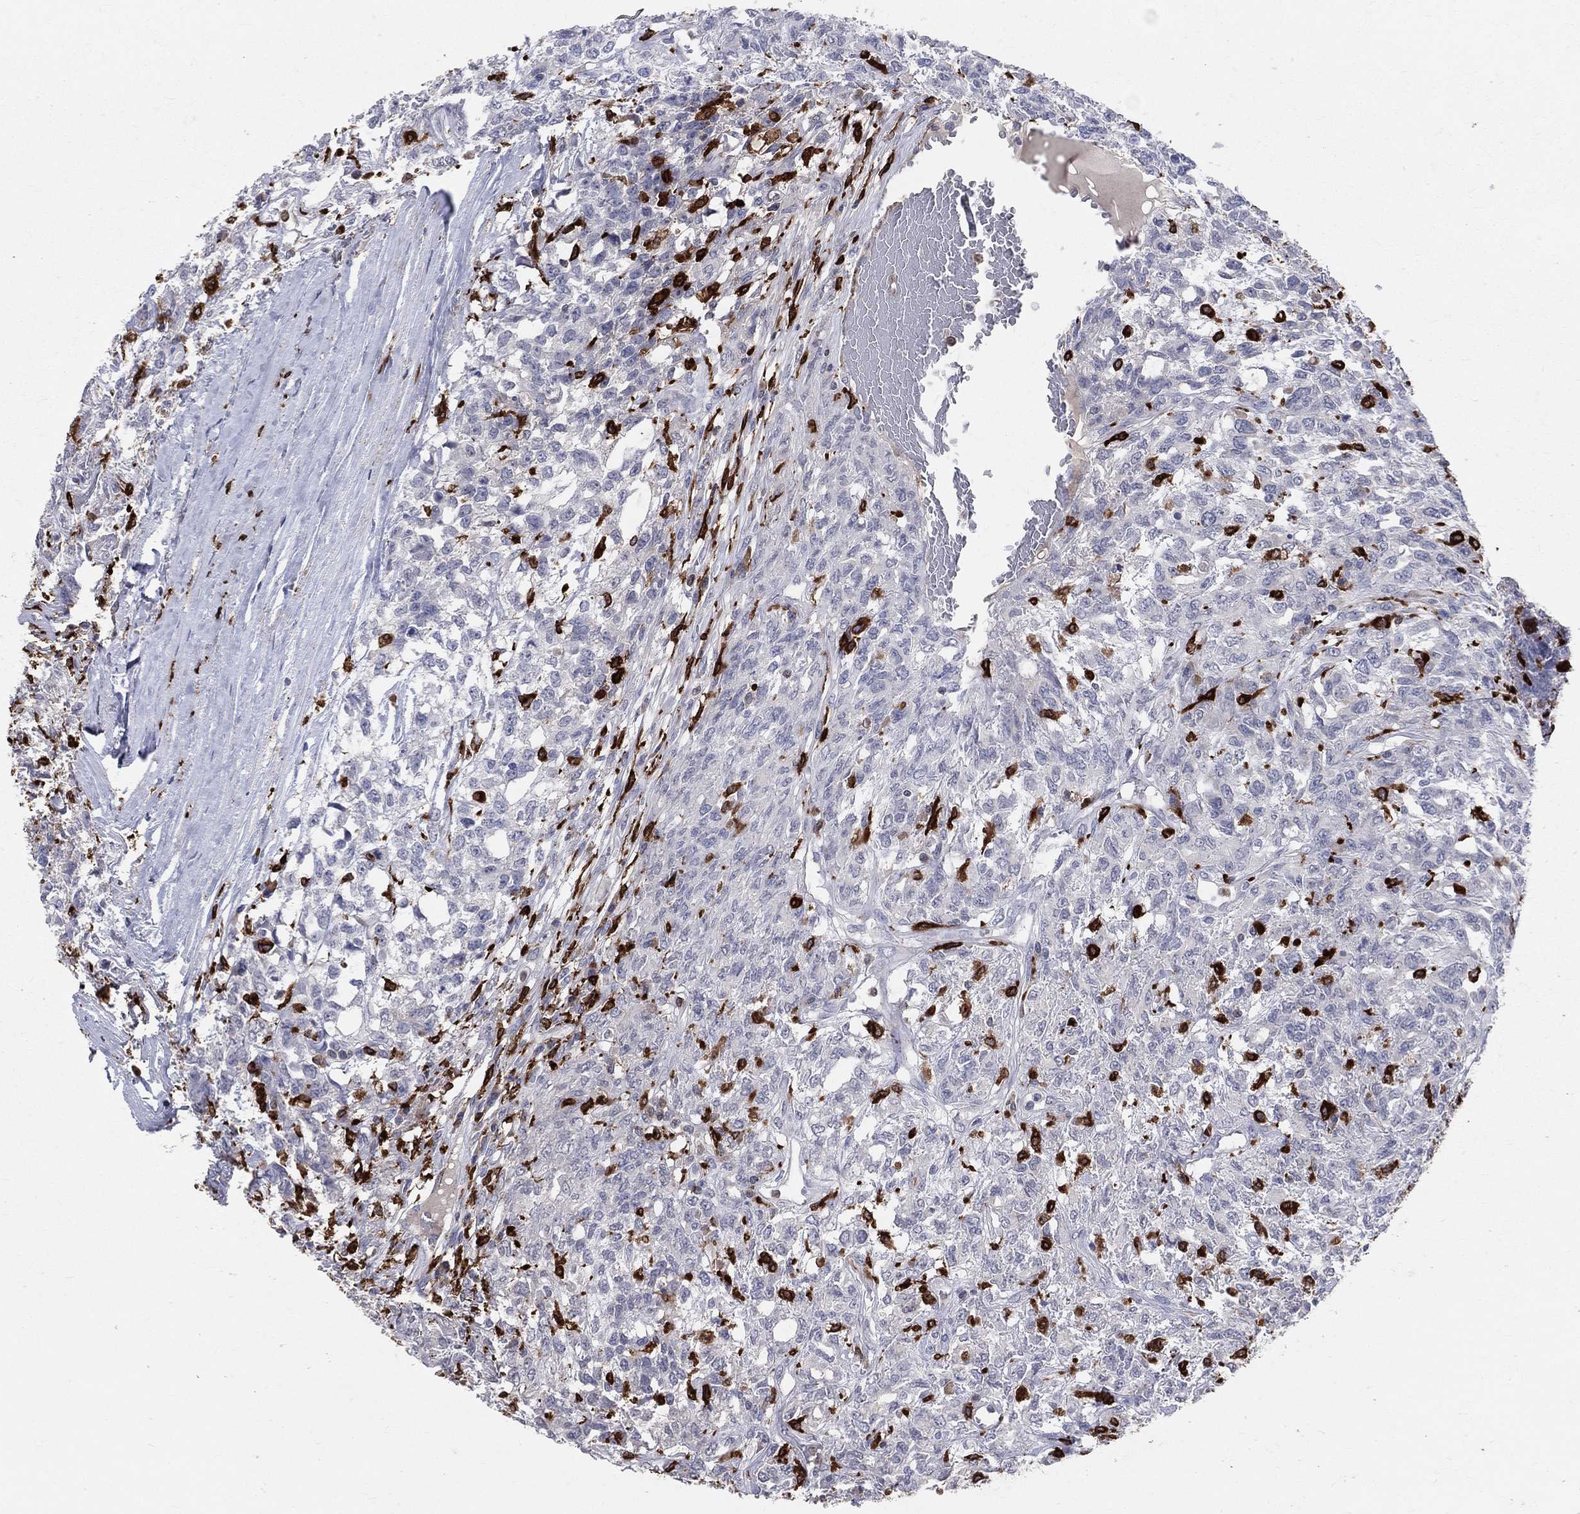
{"staining": {"intensity": "negative", "quantity": "none", "location": "none"}, "tissue": "testis cancer", "cell_type": "Tumor cells", "image_type": "cancer", "snomed": [{"axis": "morphology", "description": "Seminoma, NOS"}, {"axis": "topography", "description": "Testis"}], "caption": "Protein analysis of testis seminoma shows no significant expression in tumor cells.", "gene": "CD74", "patient": {"sex": "male", "age": 52}}